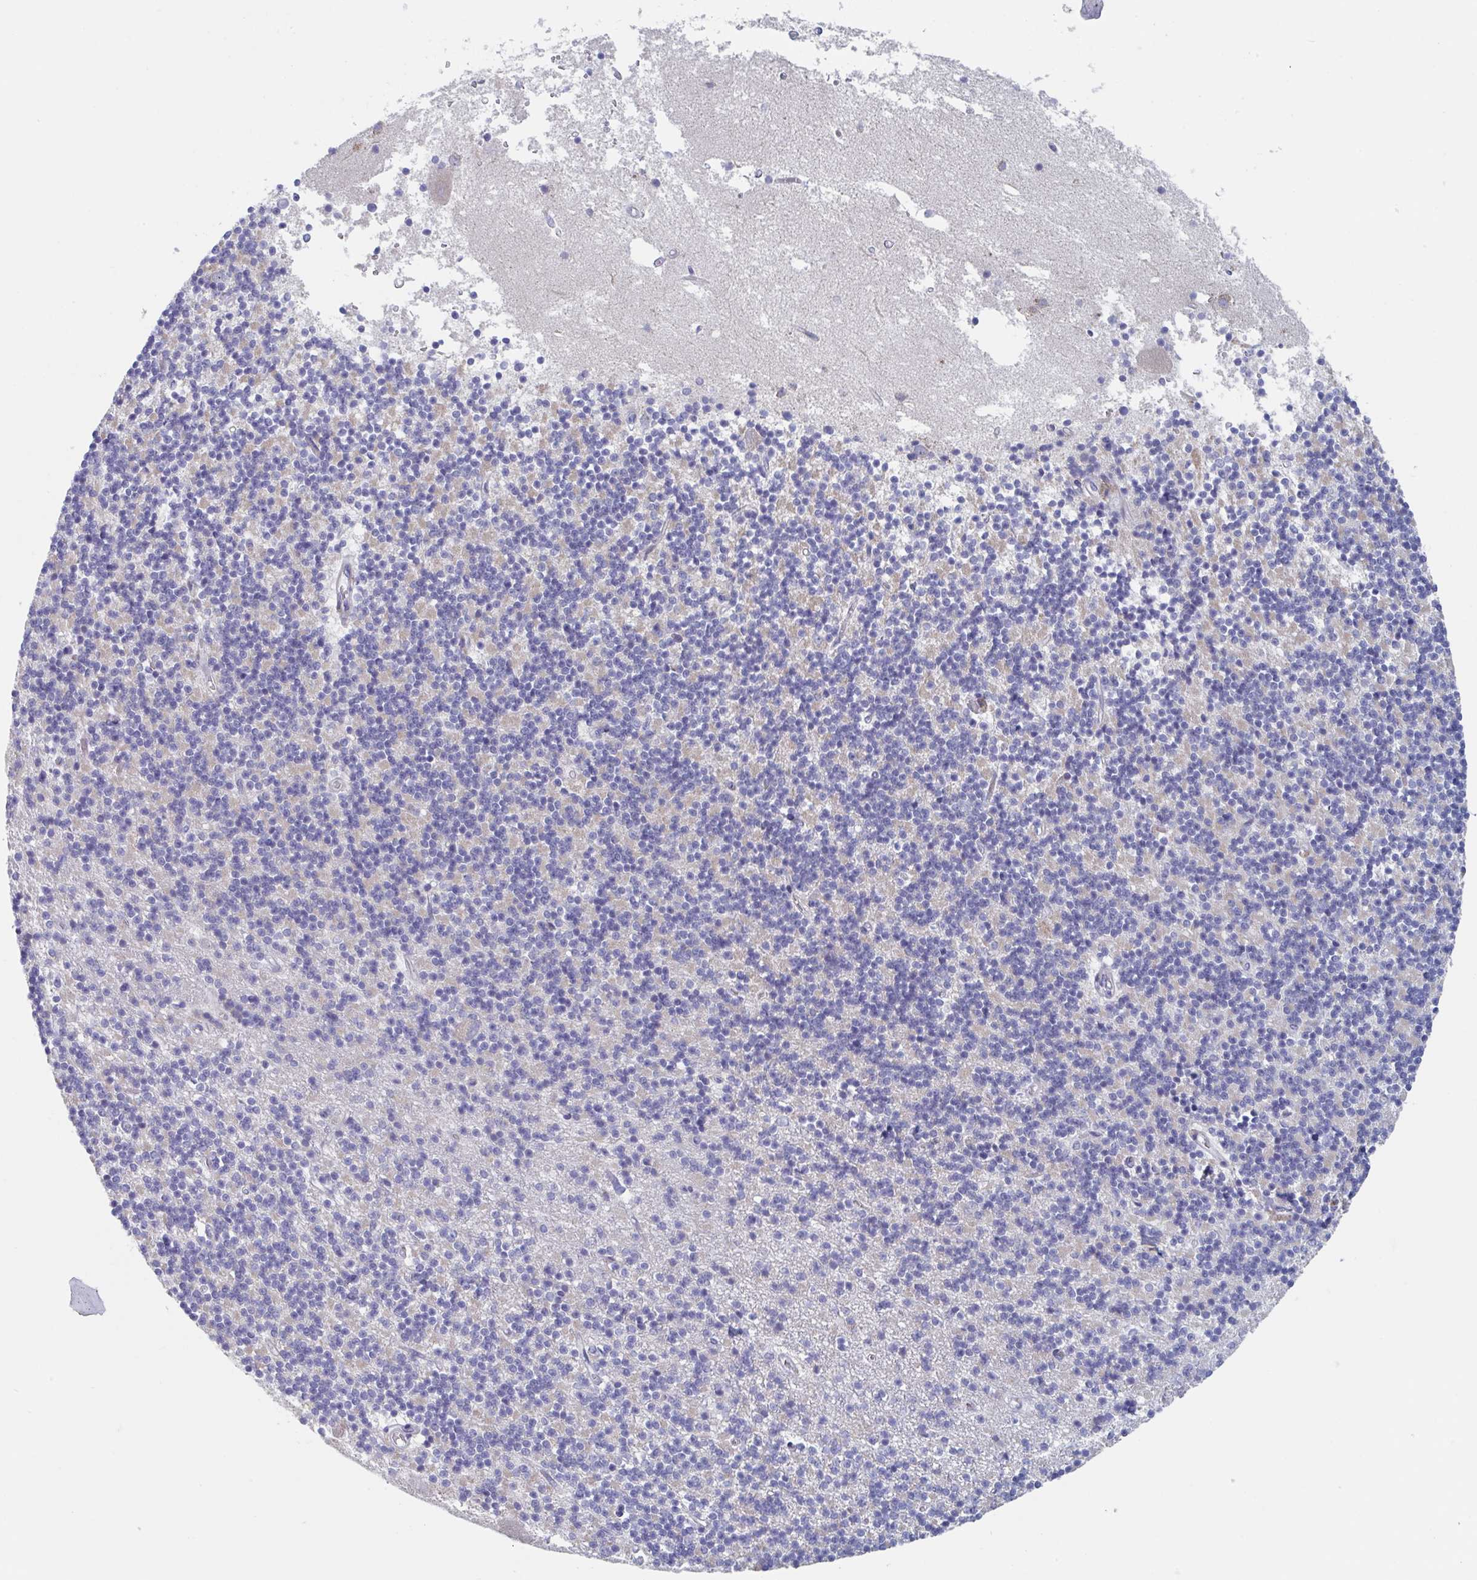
{"staining": {"intensity": "negative", "quantity": "none", "location": "none"}, "tissue": "cerebellum", "cell_type": "Cells in granular layer", "image_type": "normal", "snomed": [{"axis": "morphology", "description": "Normal tissue, NOS"}, {"axis": "topography", "description": "Cerebellum"}], "caption": "The IHC histopathology image has no significant expression in cells in granular layer of cerebellum. The staining was performed using DAB to visualize the protein expression in brown, while the nuclei were stained in blue with hematoxylin (Magnification: 20x).", "gene": "MRPL53", "patient": {"sex": "male", "age": 54}}